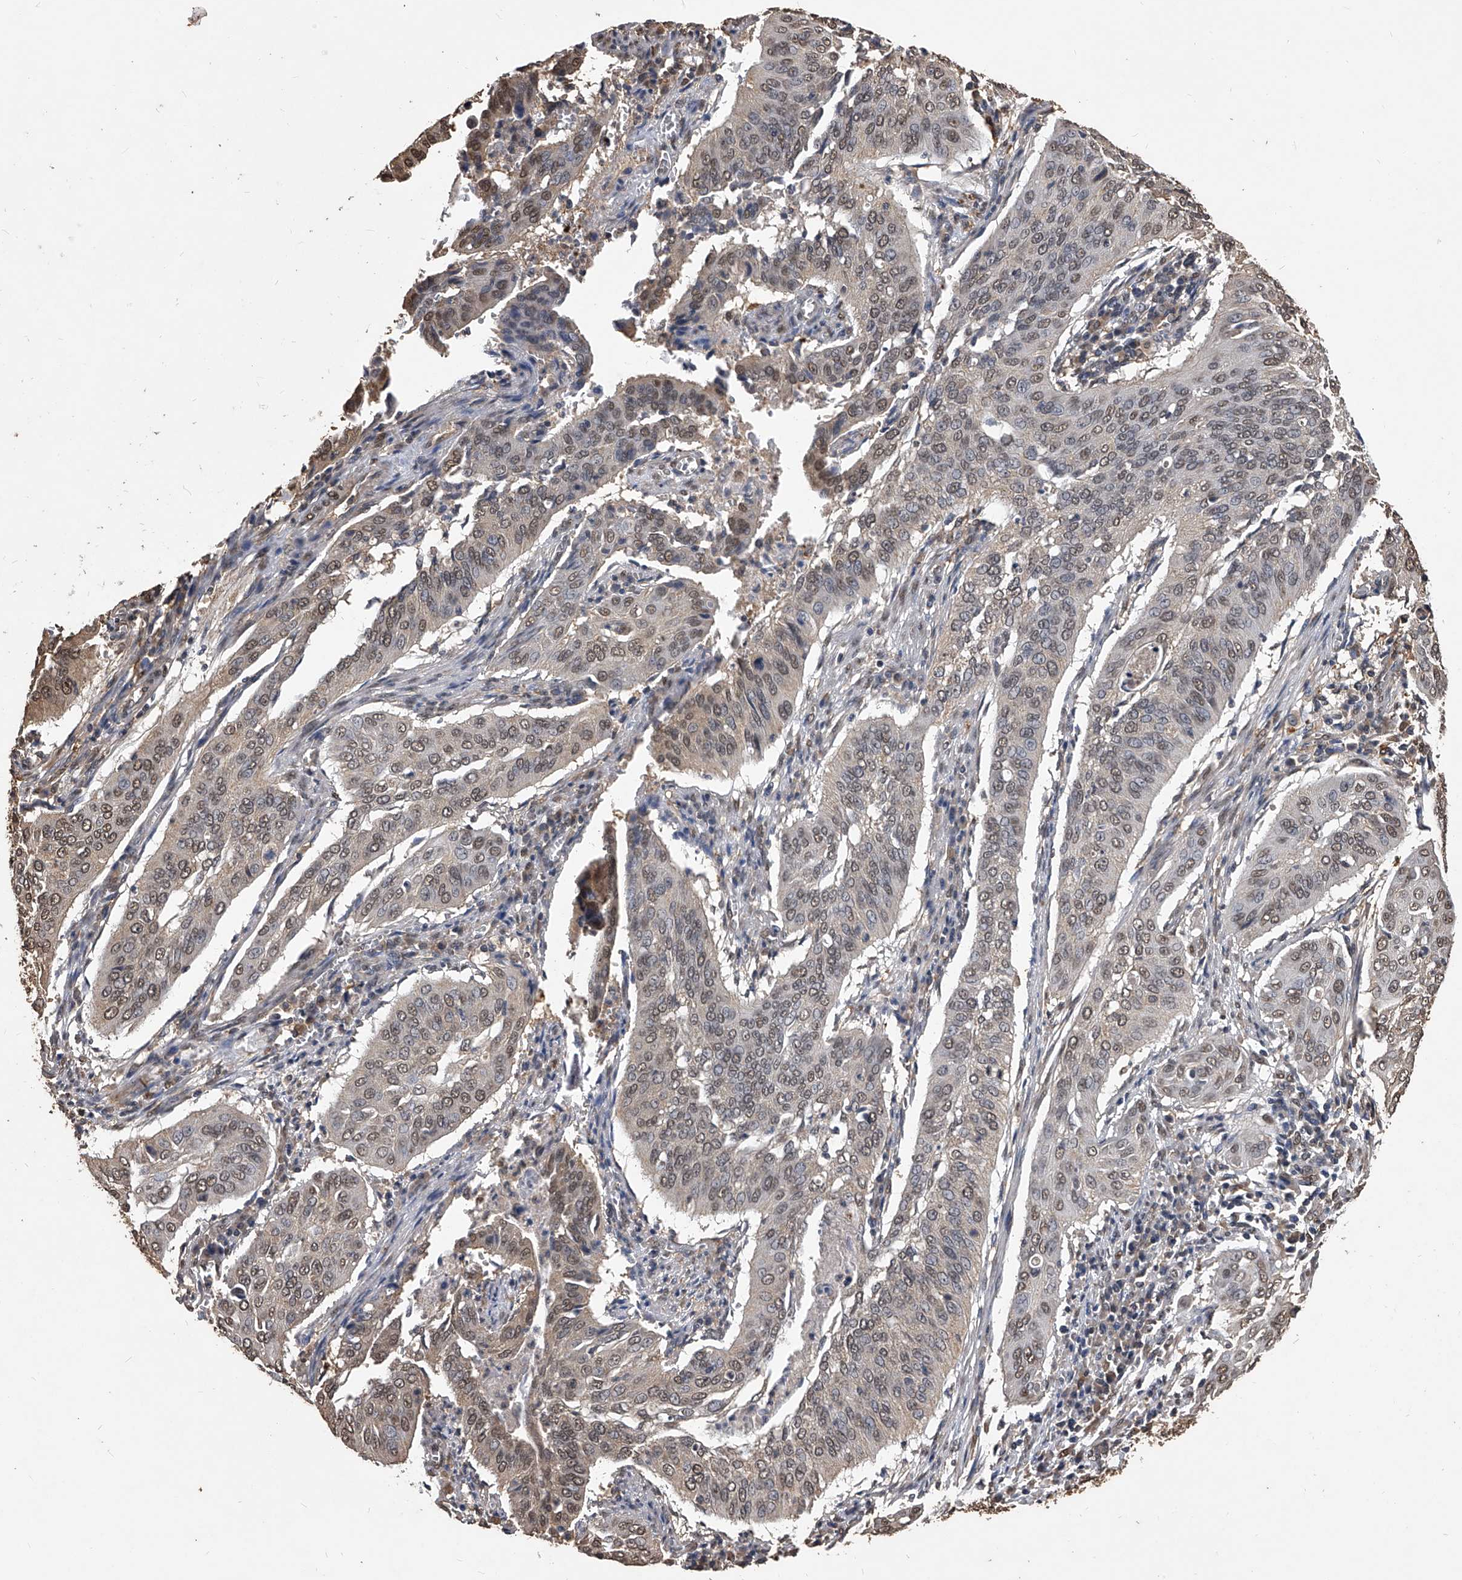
{"staining": {"intensity": "moderate", "quantity": "25%-75%", "location": "nuclear"}, "tissue": "cervical cancer", "cell_type": "Tumor cells", "image_type": "cancer", "snomed": [{"axis": "morphology", "description": "Squamous cell carcinoma, NOS"}, {"axis": "topography", "description": "Cervix"}], "caption": "Approximately 25%-75% of tumor cells in squamous cell carcinoma (cervical) exhibit moderate nuclear protein expression as visualized by brown immunohistochemical staining.", "gene": "FBXL4", "patient": {"sex": "female", "age": 39}}